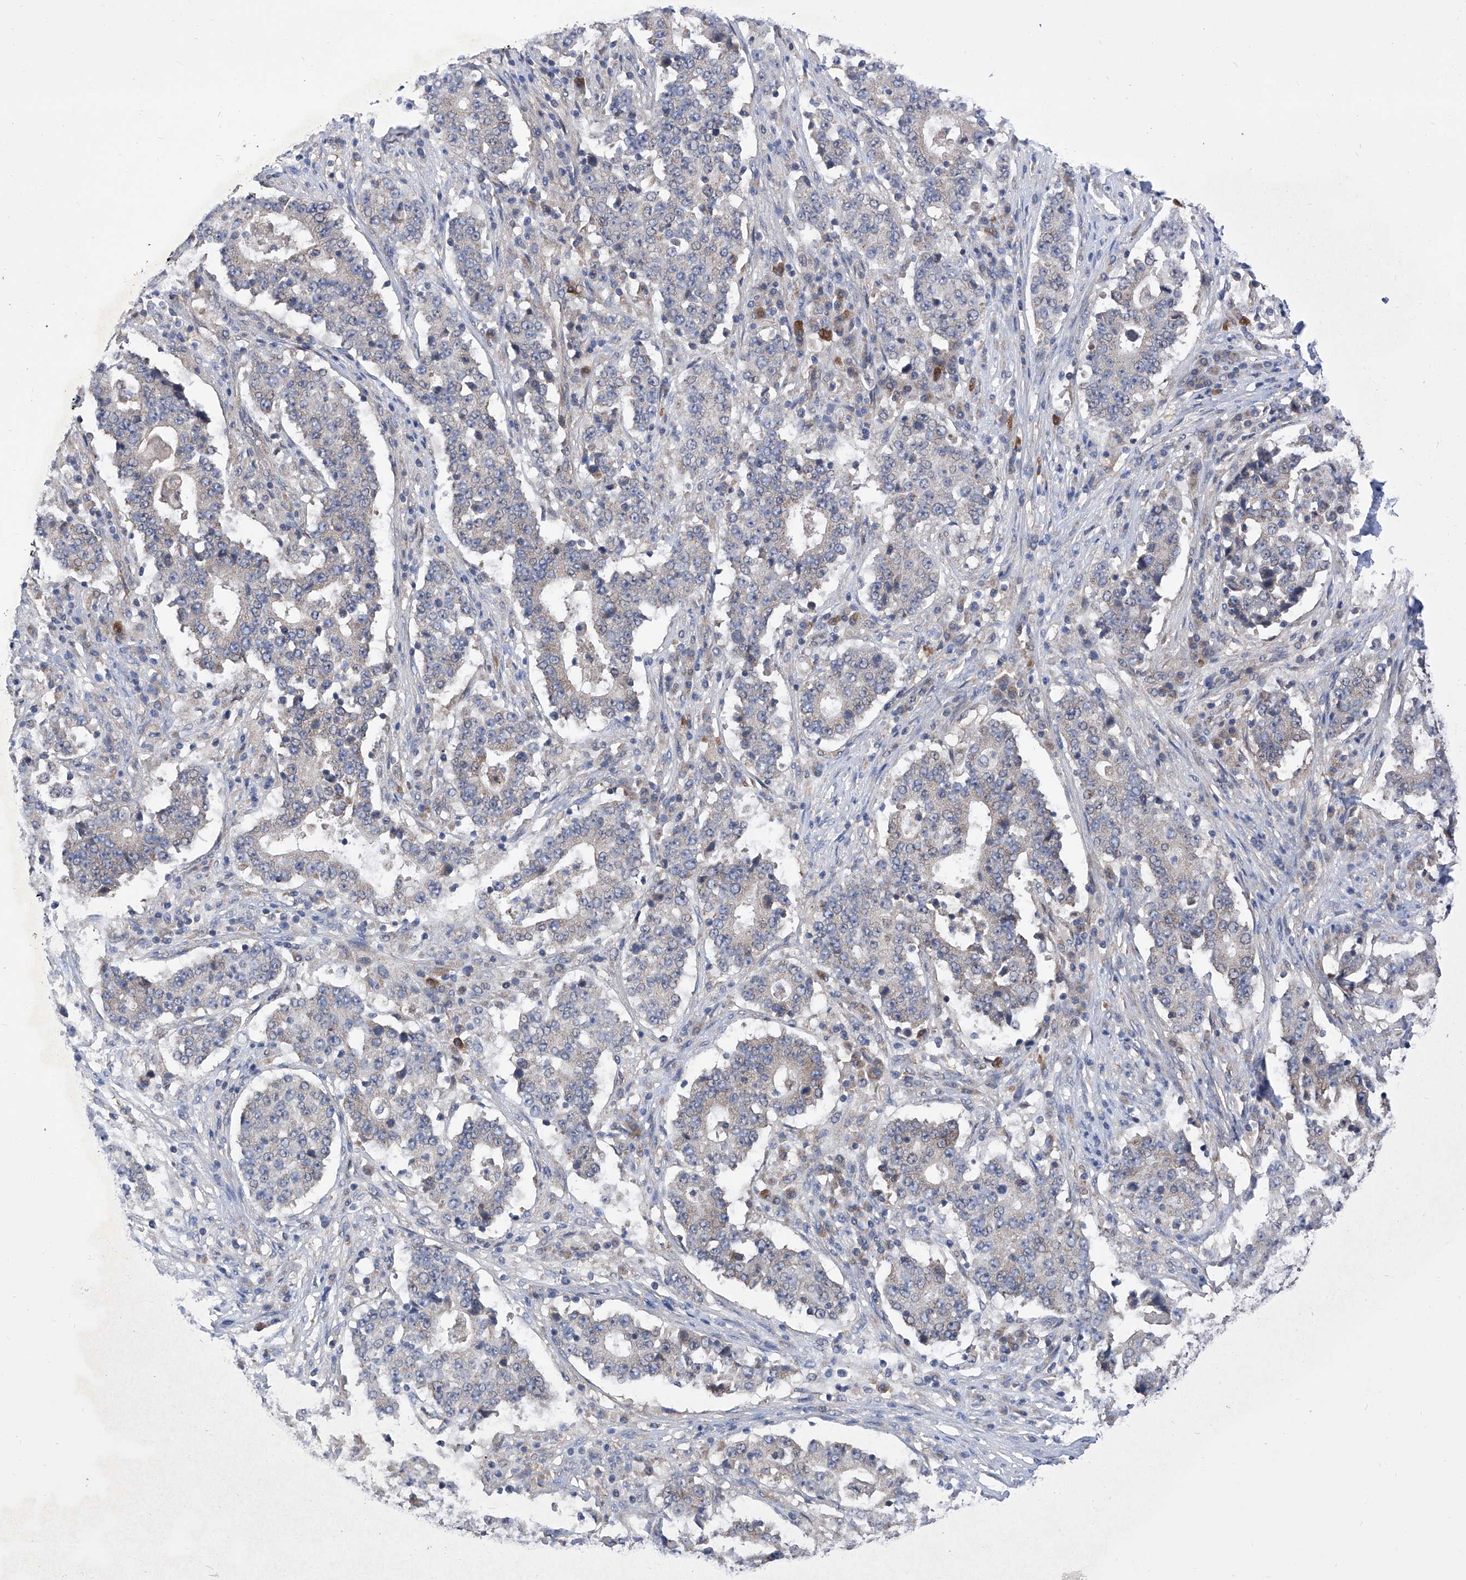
{"staining": {"intensity": "negative", "quantity": "none", "location": "none"}, "tissue": "stomach cancer", "cell_type": "Tumor cells", "image_type": "cancer", "snomed": [{"axis": "morphology", "description": "Adenocarcinoma, NOS"}, {"axis": "topography", "description": "Stomach"}], "caption": "IHC image of neoplastic tissue: human stomach adenocarcinoma stained with DAB (3,3'-diaminobenzidine) reveals no significant protein staining in tumor cells.", "gene": "USP45", "patient": {"sex": "male", "age": 59}}